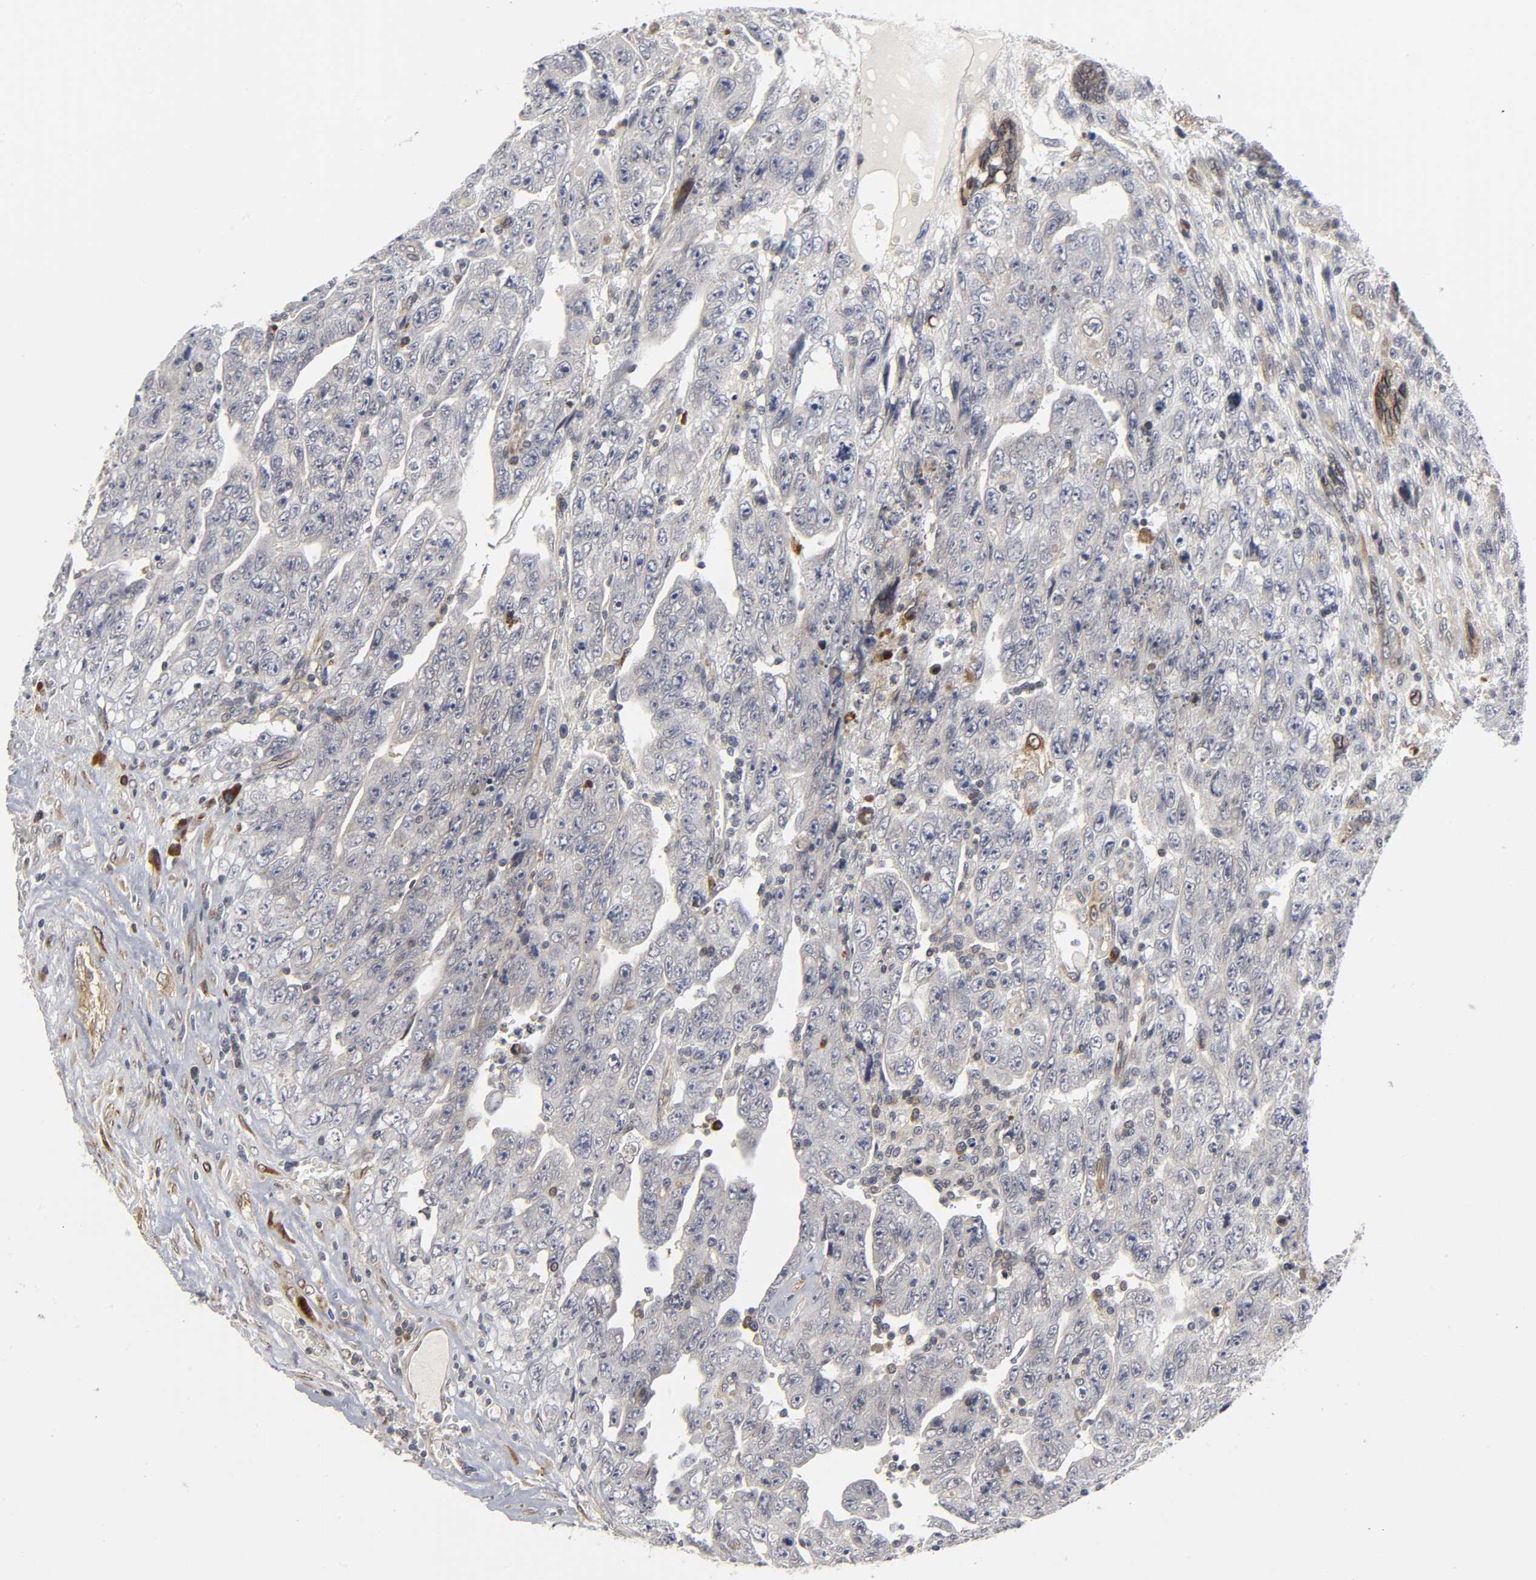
{"staining": {"intensity": "negative", "quantity": "none", "location": "none"}, "tissue": "testis cancer", "cell_type": "Tumor cells", "image_type": "cancer", "snomed": [{"axis": "morphology", "description": "Carcinoma, Embryonal, NOS"}, {"axis": "topography", "description": "Testis"}], "caption": "The photomicrograph displays no significant expression in tumor cells of testis cancer.", "gene": "ASB6", "patient": {"sex": "male", "age": 28}}